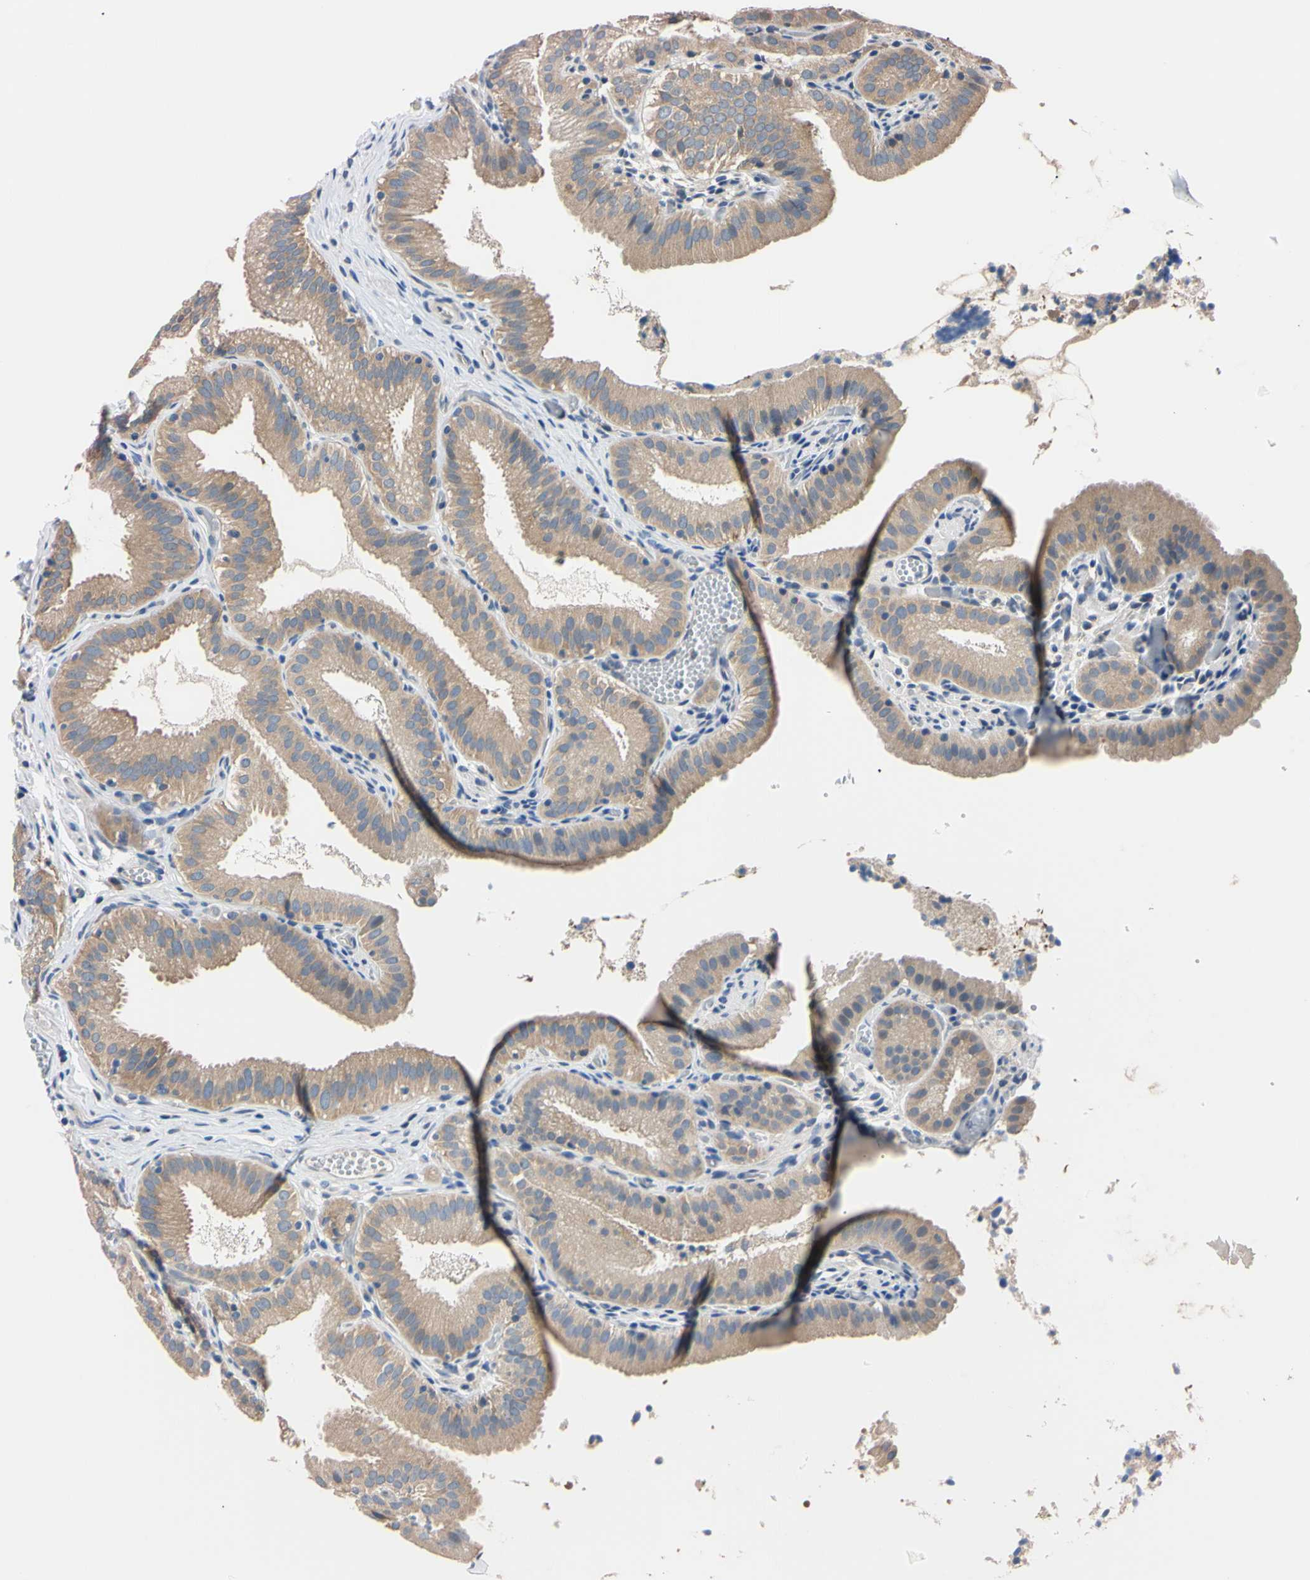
{"staining": {"intensity": "weak", "quantity": ">75%", "location": "cytoplasmic/membranous"}, "tissue": "gallbladder", "cell_type": "Glandular cells", "image_type": "normal", "snomed": [{"axis": "morphology", "description": "Normal tissue, NOS"}, {"axis": "topography", "description": "Gallbladder"}], "caption": "Protein analysis of normal gallbladder exhibits weak cytoplasmic/membranous positivity in approximately >75% of glandular cells.", "gene": "RARS1", "patient": {"sex": "male", "age": 54}}